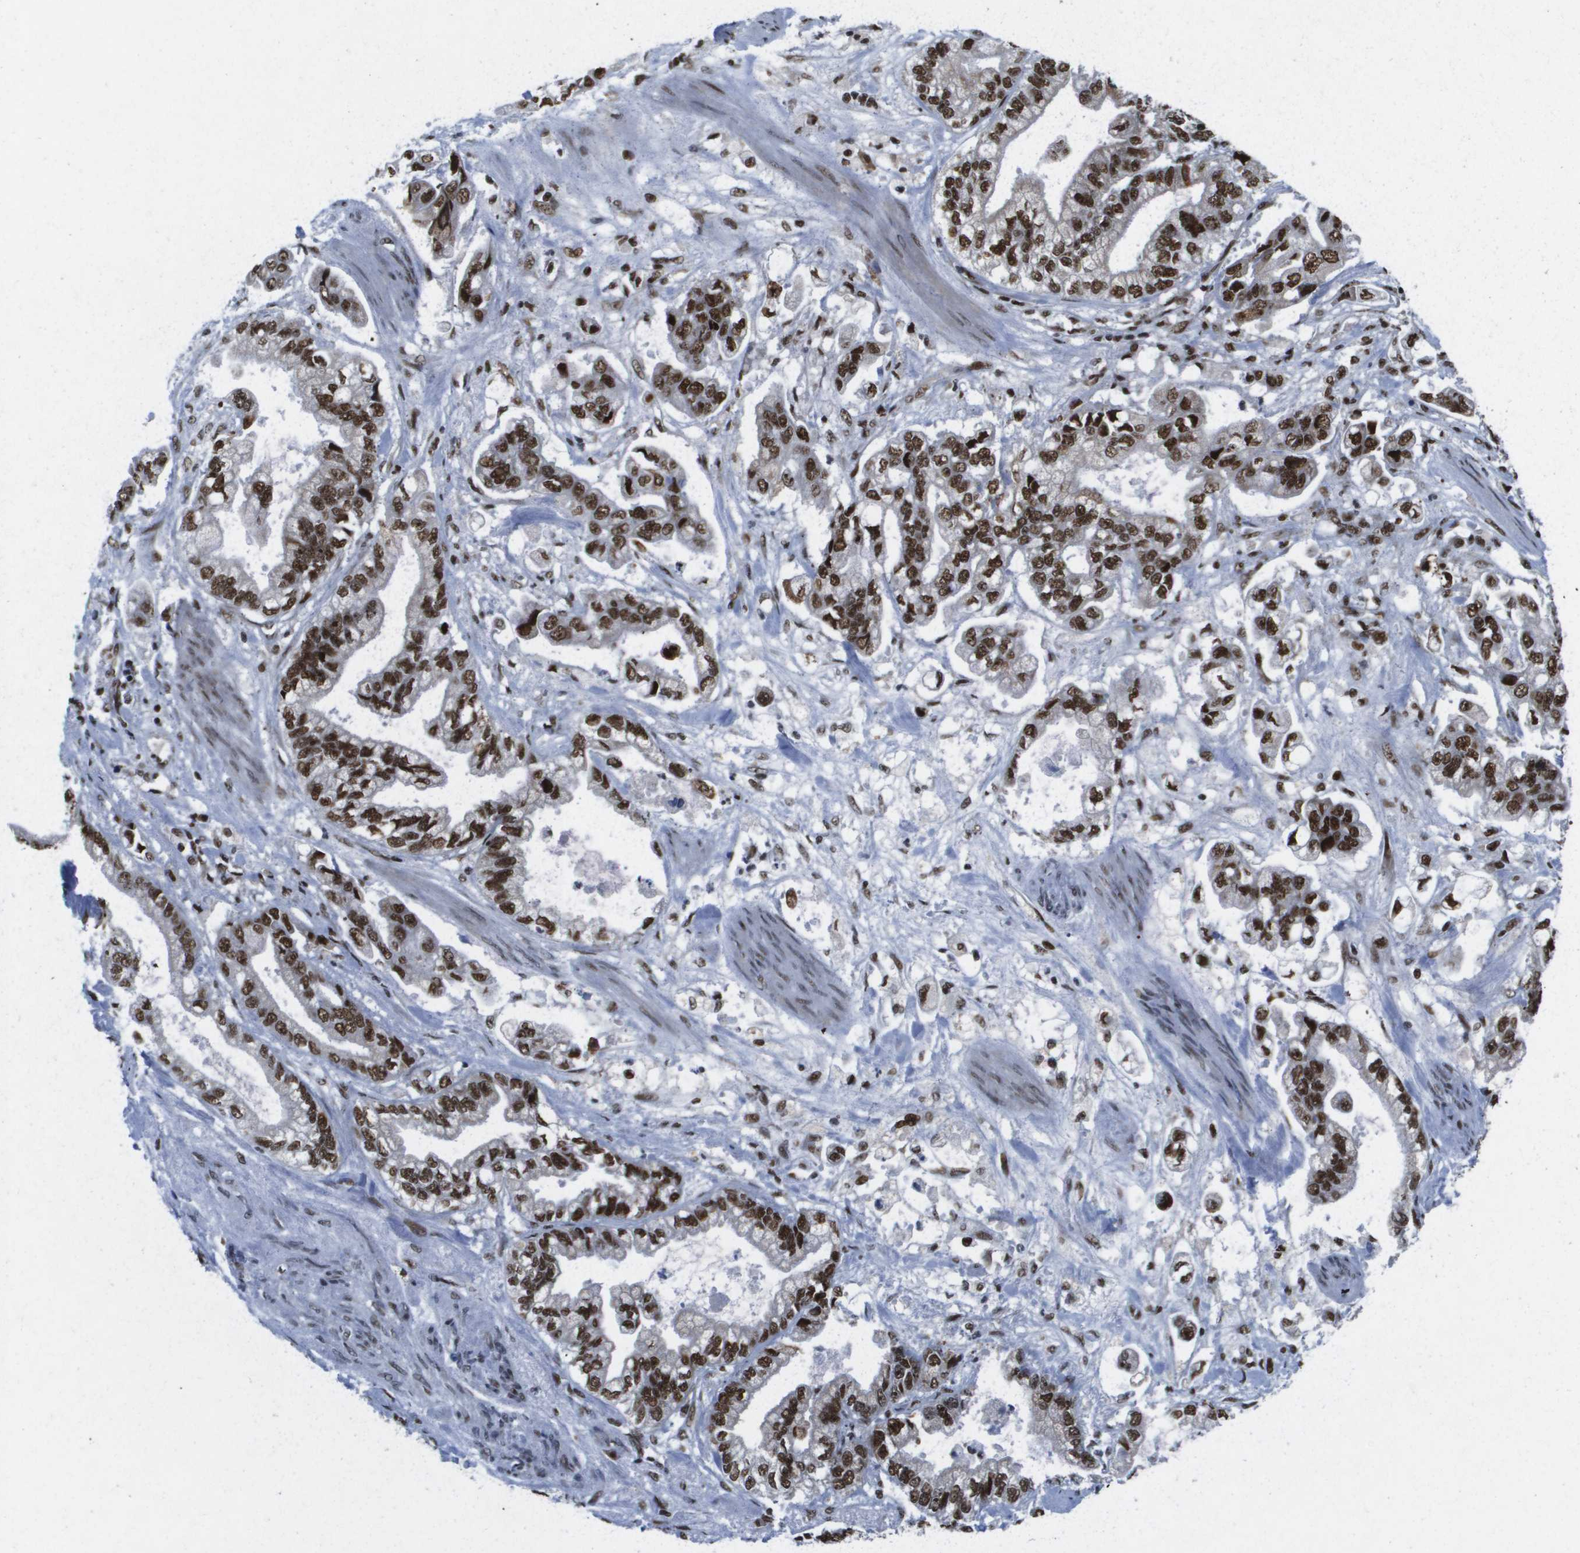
{"staining": {"intensity": "strong", "quantity": ">75%", "location": "nuclear"}, "tissue": "stomach cancer", "cell_type": "Tumor cells", "image_type": "cancer", "snomed": [{"axis": "morphology", "description": "Normal tissue, NOS"}, {"axis": "morphology", "description": "Adenocarcinoma, NOS"}, {"axis": "topography", "description": "Stomach"}], "caption": "Immunohistochemistry histopathology image of neoplastic tissue: human stomach cancer stained using immunohistochemistry (IHC) exhibits high levels of strong protein expression localized specifically in the nuclear of tumor cells, appearing as a nuclear brown color.", "gene": "NSRP1", "patient": {"sex": "male", "age": 62}}